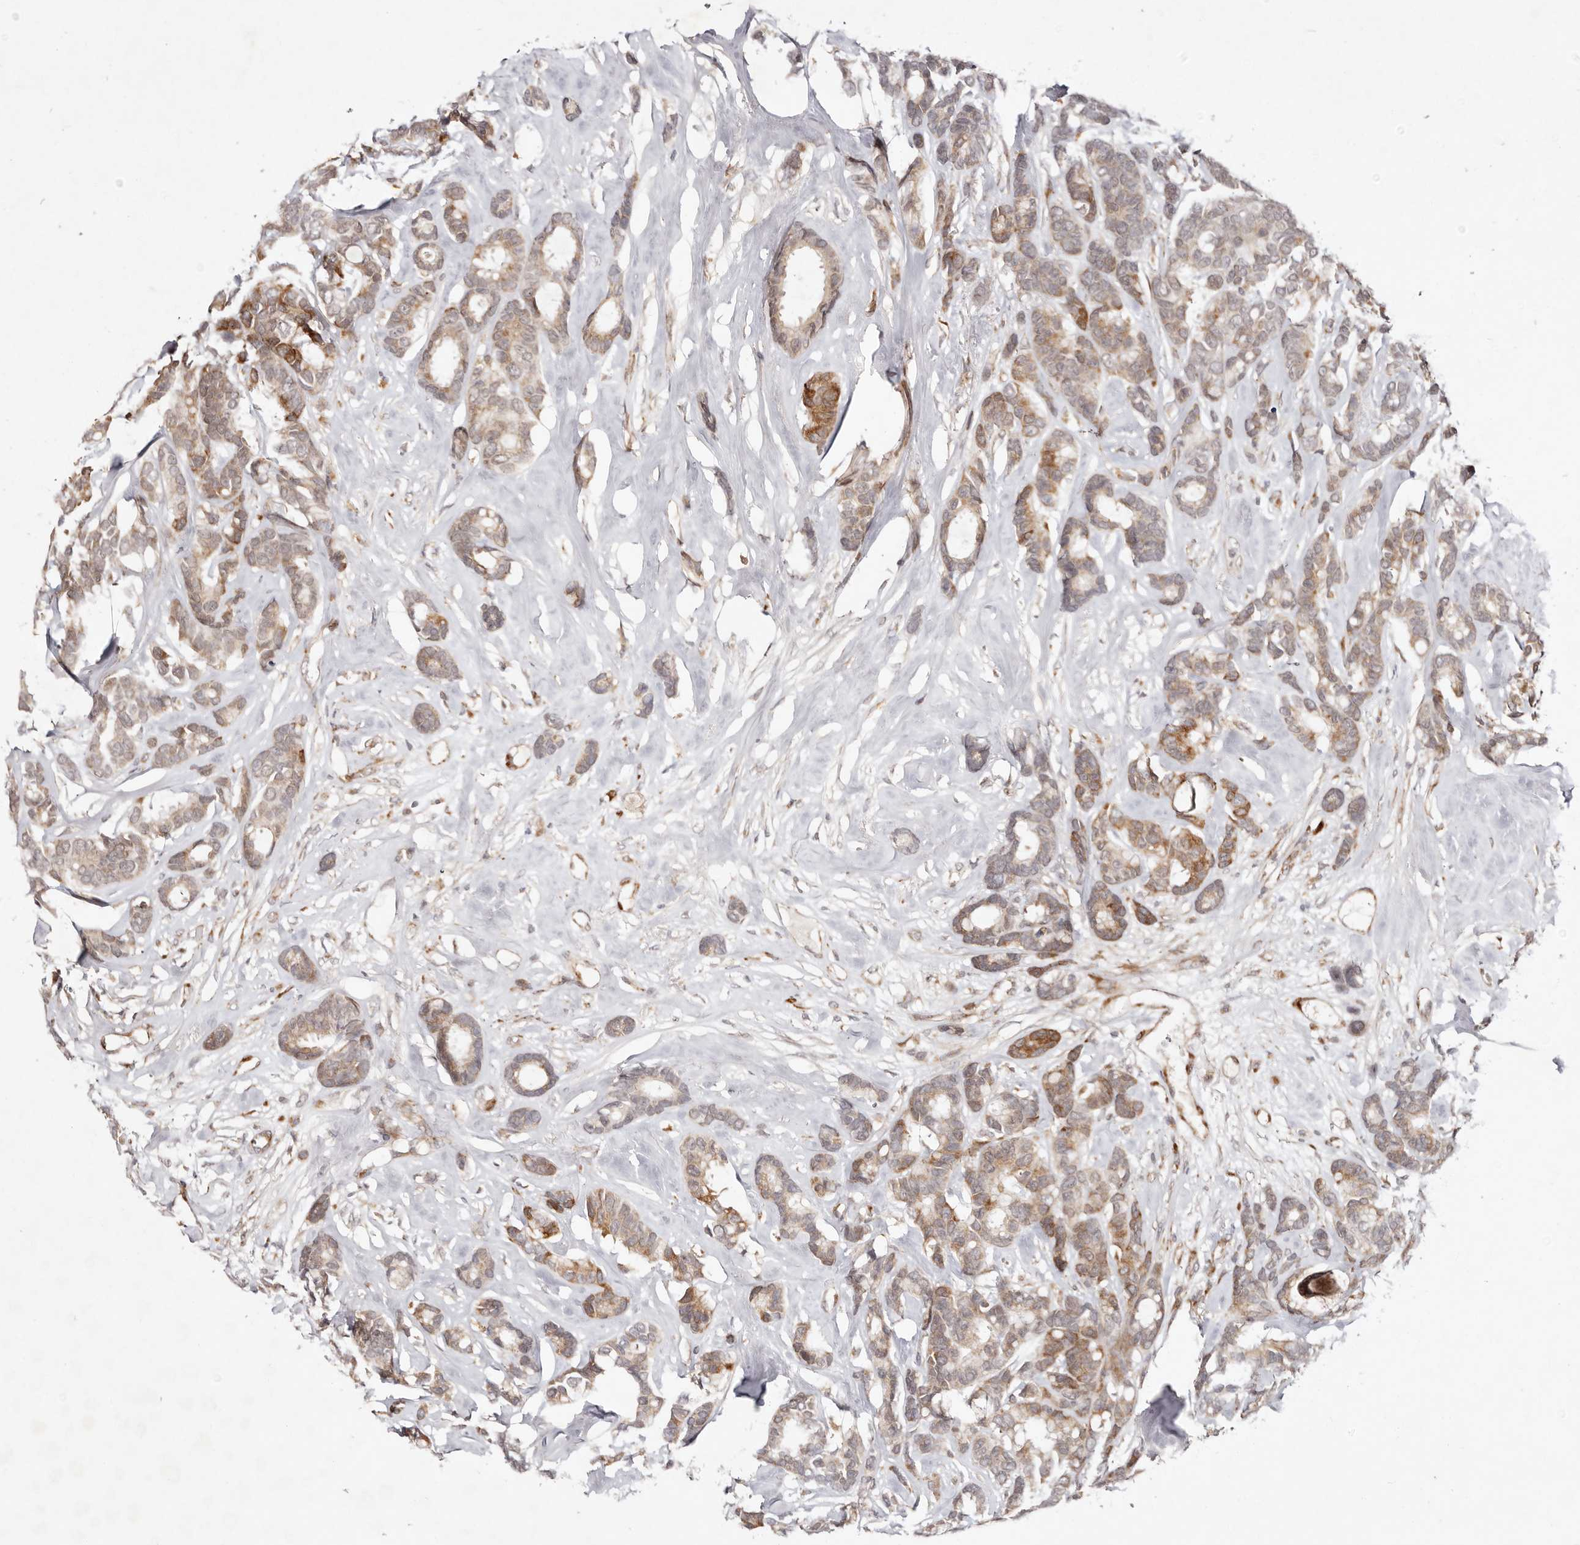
{"staining": {"intensity": "moderate", "quantity": ">75%", "location": "cytoplasmic/membranous"}, "tissue": "breast cancer", "cell_type": "Tumor cells", "image_type": "cancer", "snomed": [{"axis": "morphology", "description": "Duct carcinoma"}, {"axis": "topography", "description": "Breast"}], "caption": "Moderate cytoplasmic/membranous protein expression is present in about >75% of tumor cells in infiltrating ductal carcinoma (breast). The staining was performed using DAB, with brown indicating positive protein expression. Nuclei are stained blue with hematoxylin.", "gene": "BCL2L15", "patient": {"sex": "female", "age": 87}}